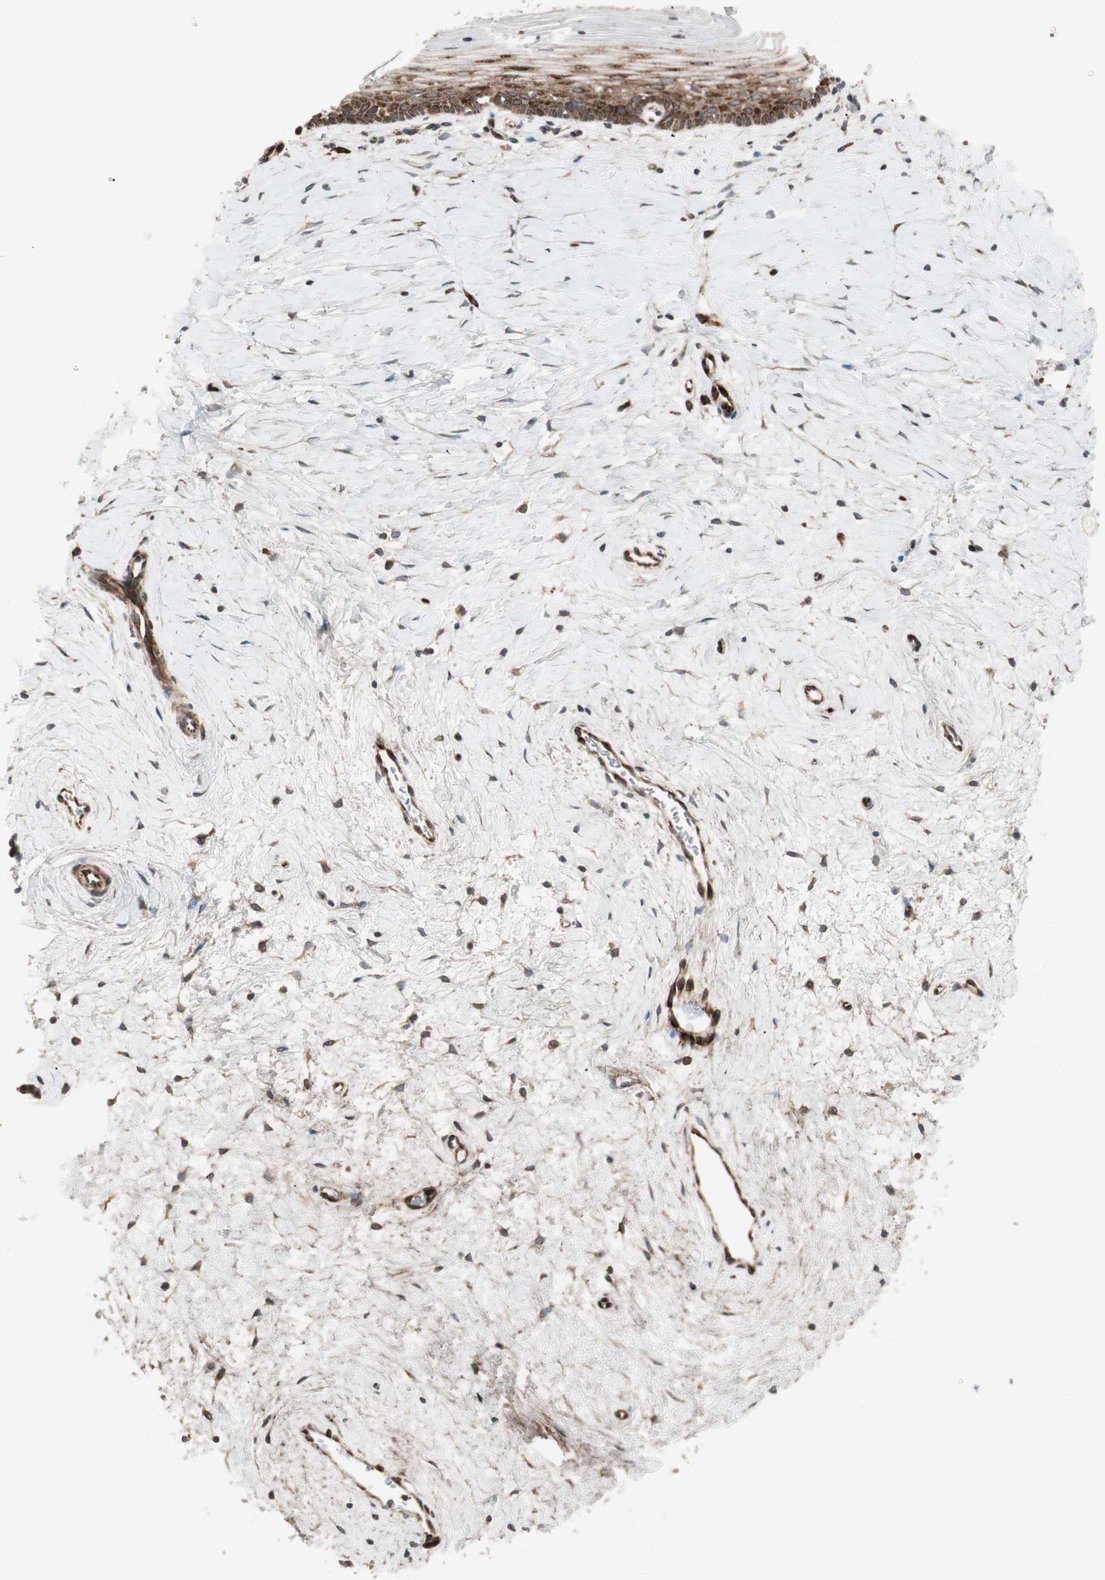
{"staining": {"intensity": "strong", "quantity": "25%-75%", "location": "cytoplasmic/membranous"}, "tissue": "cervix", "cell_type": "Glandular cells", "image_type": "normal", "snomed": [{"axis": "morphology", "description": "Normal tissue, NOS"}, {"axis": "topography", "description": "Cervix"}], "caption": "Brown immunohistochemical staining in unremarkable cervix reveals strong cytoplasmic/membranous positivity in approximately 25%-75% of glandular cells.", "gene": "PPP2R5E", "patient": {"sex": "female", "age": 39}}